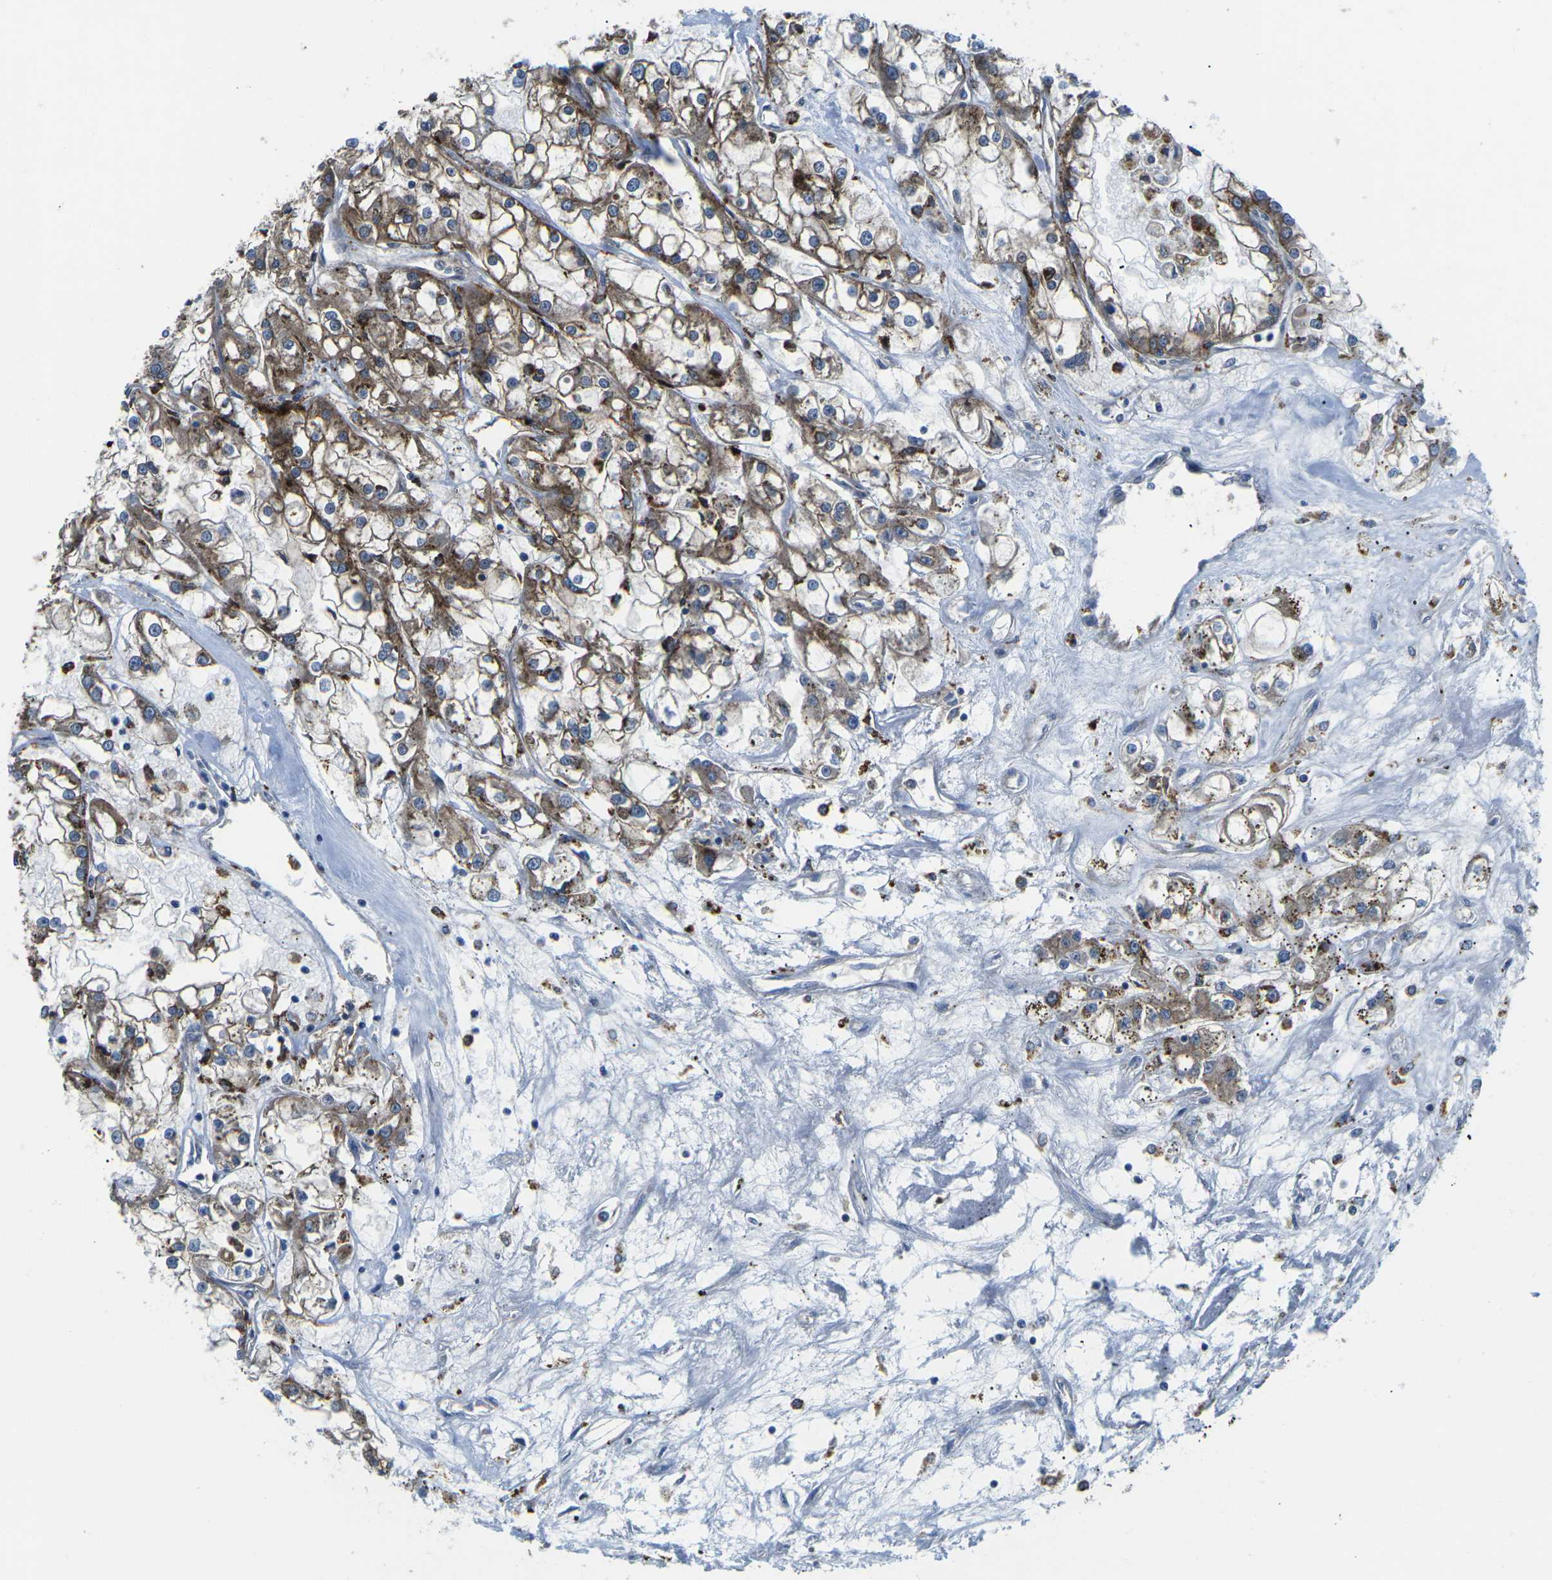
{"staining": {"intensity": "moderate", "quantity": ">75%", "location": "cytoplasmic/membranous"}, "tissue": "renal cancer", "cell_type": "Tumor cells", "image_type": "cancer", "snomed": [{"axis": "morphology", "description": "Adenocarcinoma, NOS"}, {"axis": "topography", "description": "Kidney"}], "caption": "Immunohistochemistry (DAB) staining of adenocarcinoma (renal) exhibits moderate cytoplasmic/membranous protein expression in about >75% of tumor cells.", "gene": "DLG1", "patient": {"sex": "female", "age": 52}}